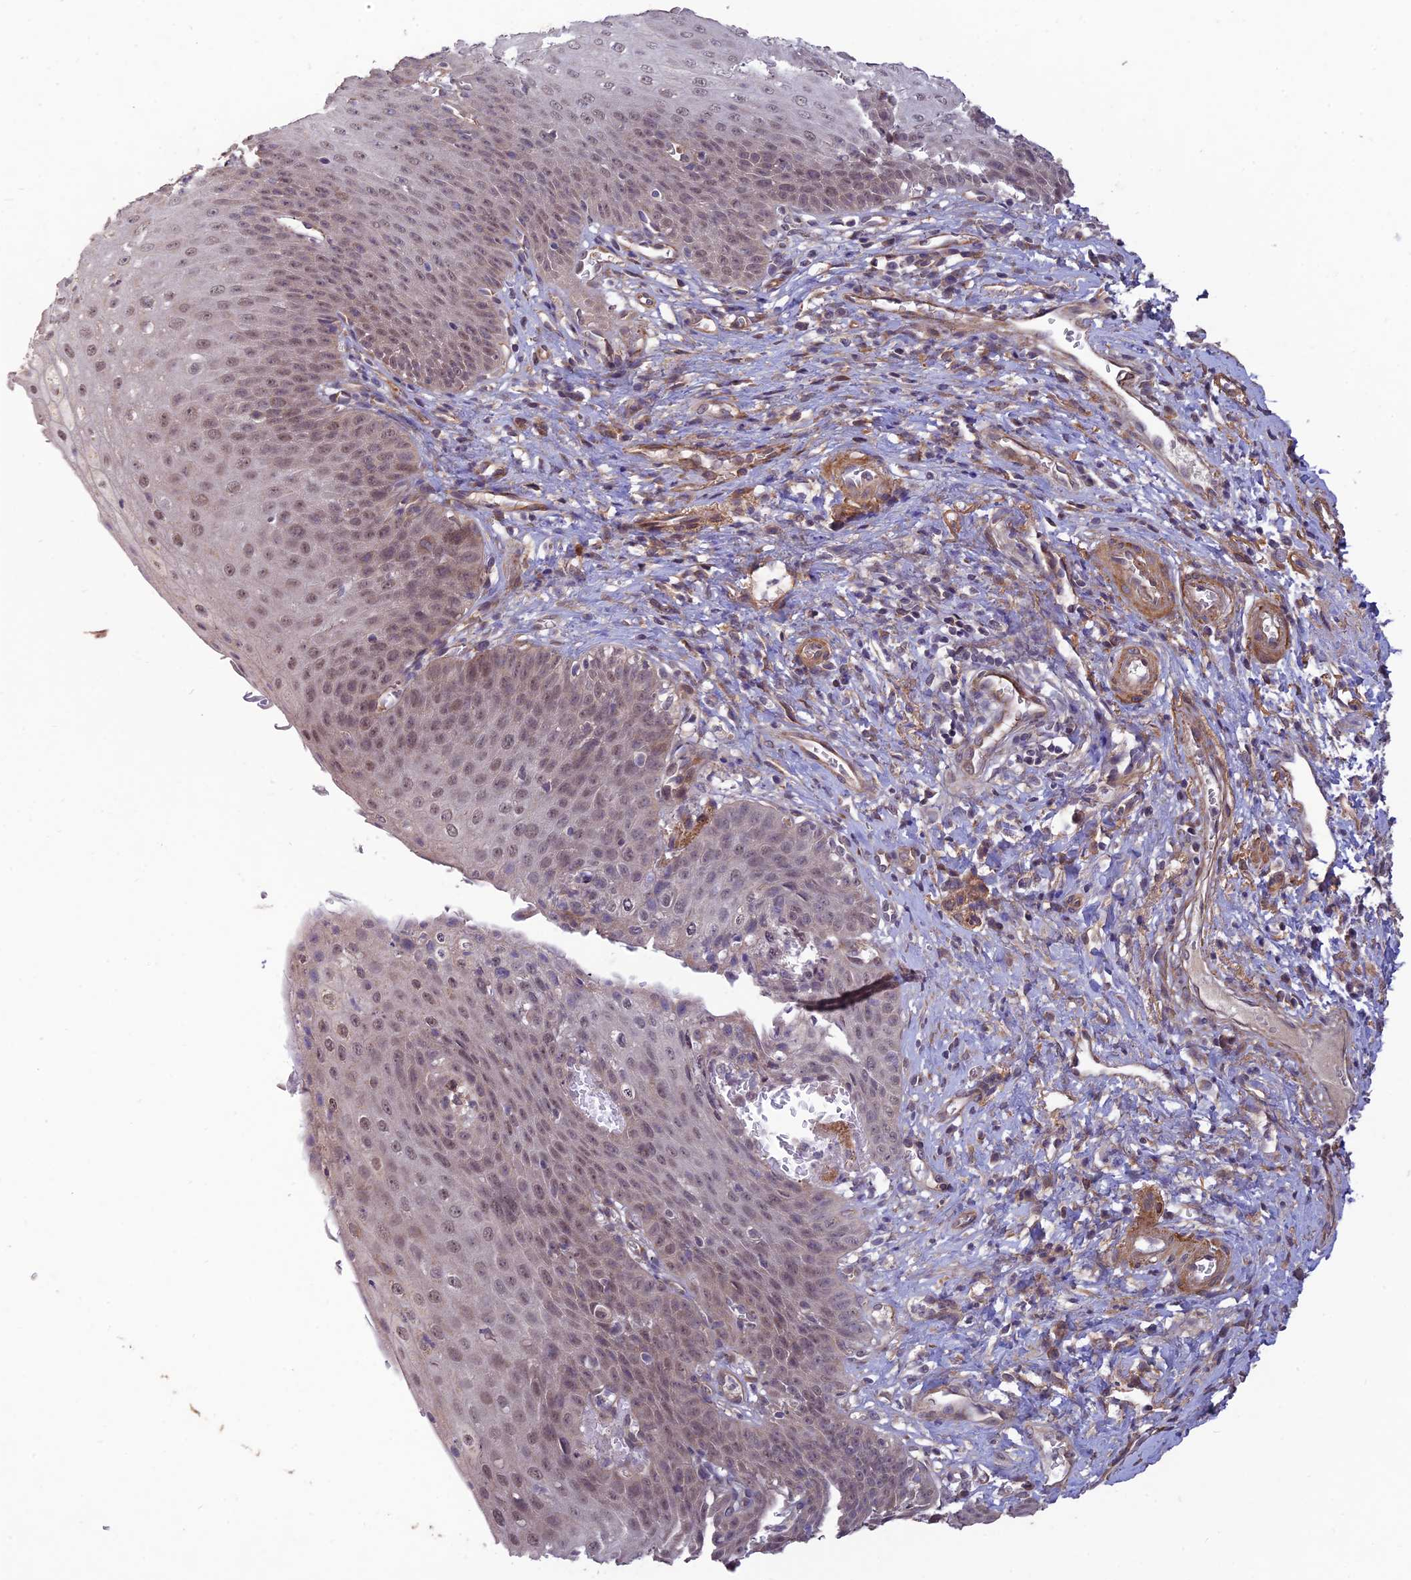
{"staining": {"intensity": "weak", "quantity": ">75%", "location": "nuclear"}, "tissue": "esophagus", "cell_type": "Squamous epithelial cells", "image_type": "normal", "snomed": [{"axis": "morphology", "description": "Normal tissue, NOS"}, {"axis": "topography", "description": "Esophagus"}], "caption": "Protein analysis of benign esophagus exhibits weak nuclear staining in about >75% of squamous epithelial cells.", "gene": "PAGR1", "patient": {"sex": "male", "age": 71}}